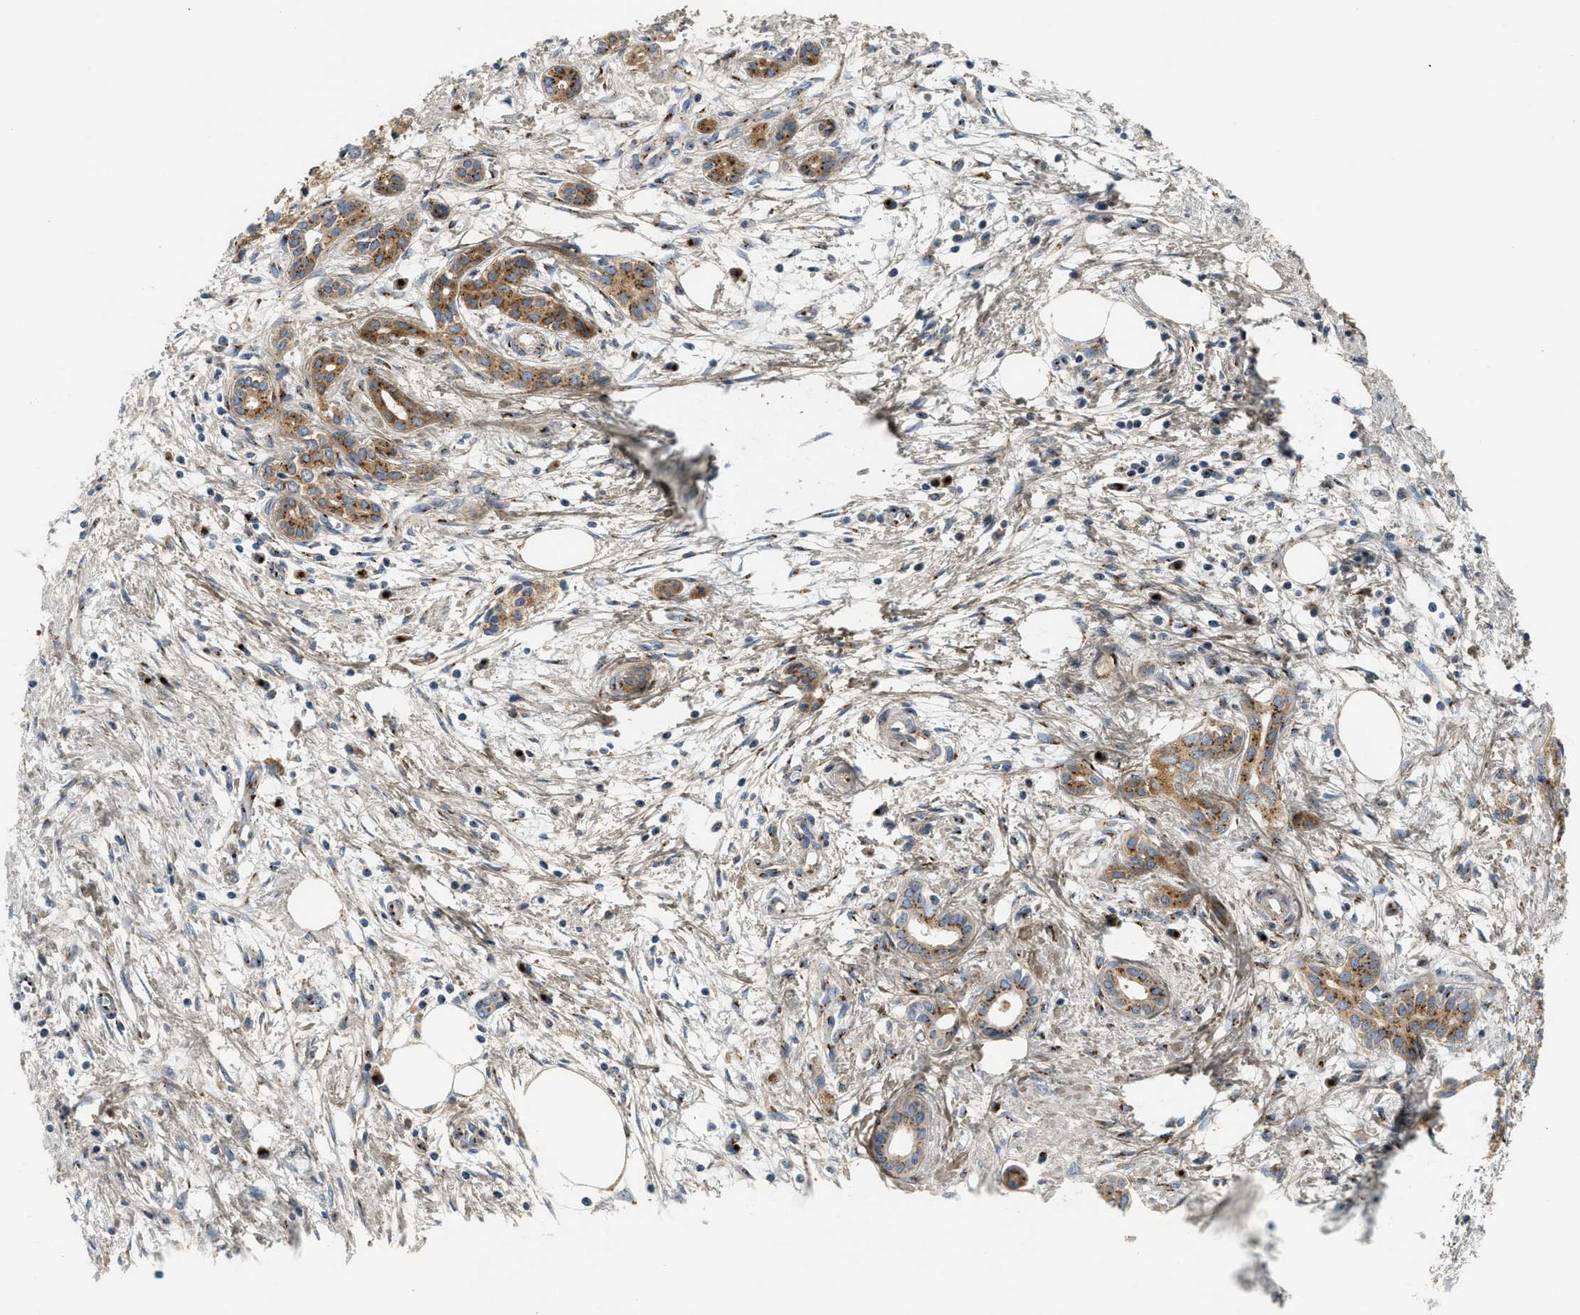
{"staining": {"intensity": "moderate", "quantity": ">75%", "location": "cytoplasmic/membranous"}, "tissue": "pancreatic cancer", "cell_type": "Tumor cells", "image_type": "cancer", "snomed": [{"axis": "morphology", "description": "Adenocarcinoma, NOS"}, {"axis": "topography", "description": "Pancreas"}], "caption": "There is medium levels of moderate cytoplasmic/membranous staining in tumor cells of pancreatic adenocarcinoma, as demonstrated by immunohistochemical staining (brown color).", "gene": "ZNF70", "patient": {"sex": "female", "age": 70}}